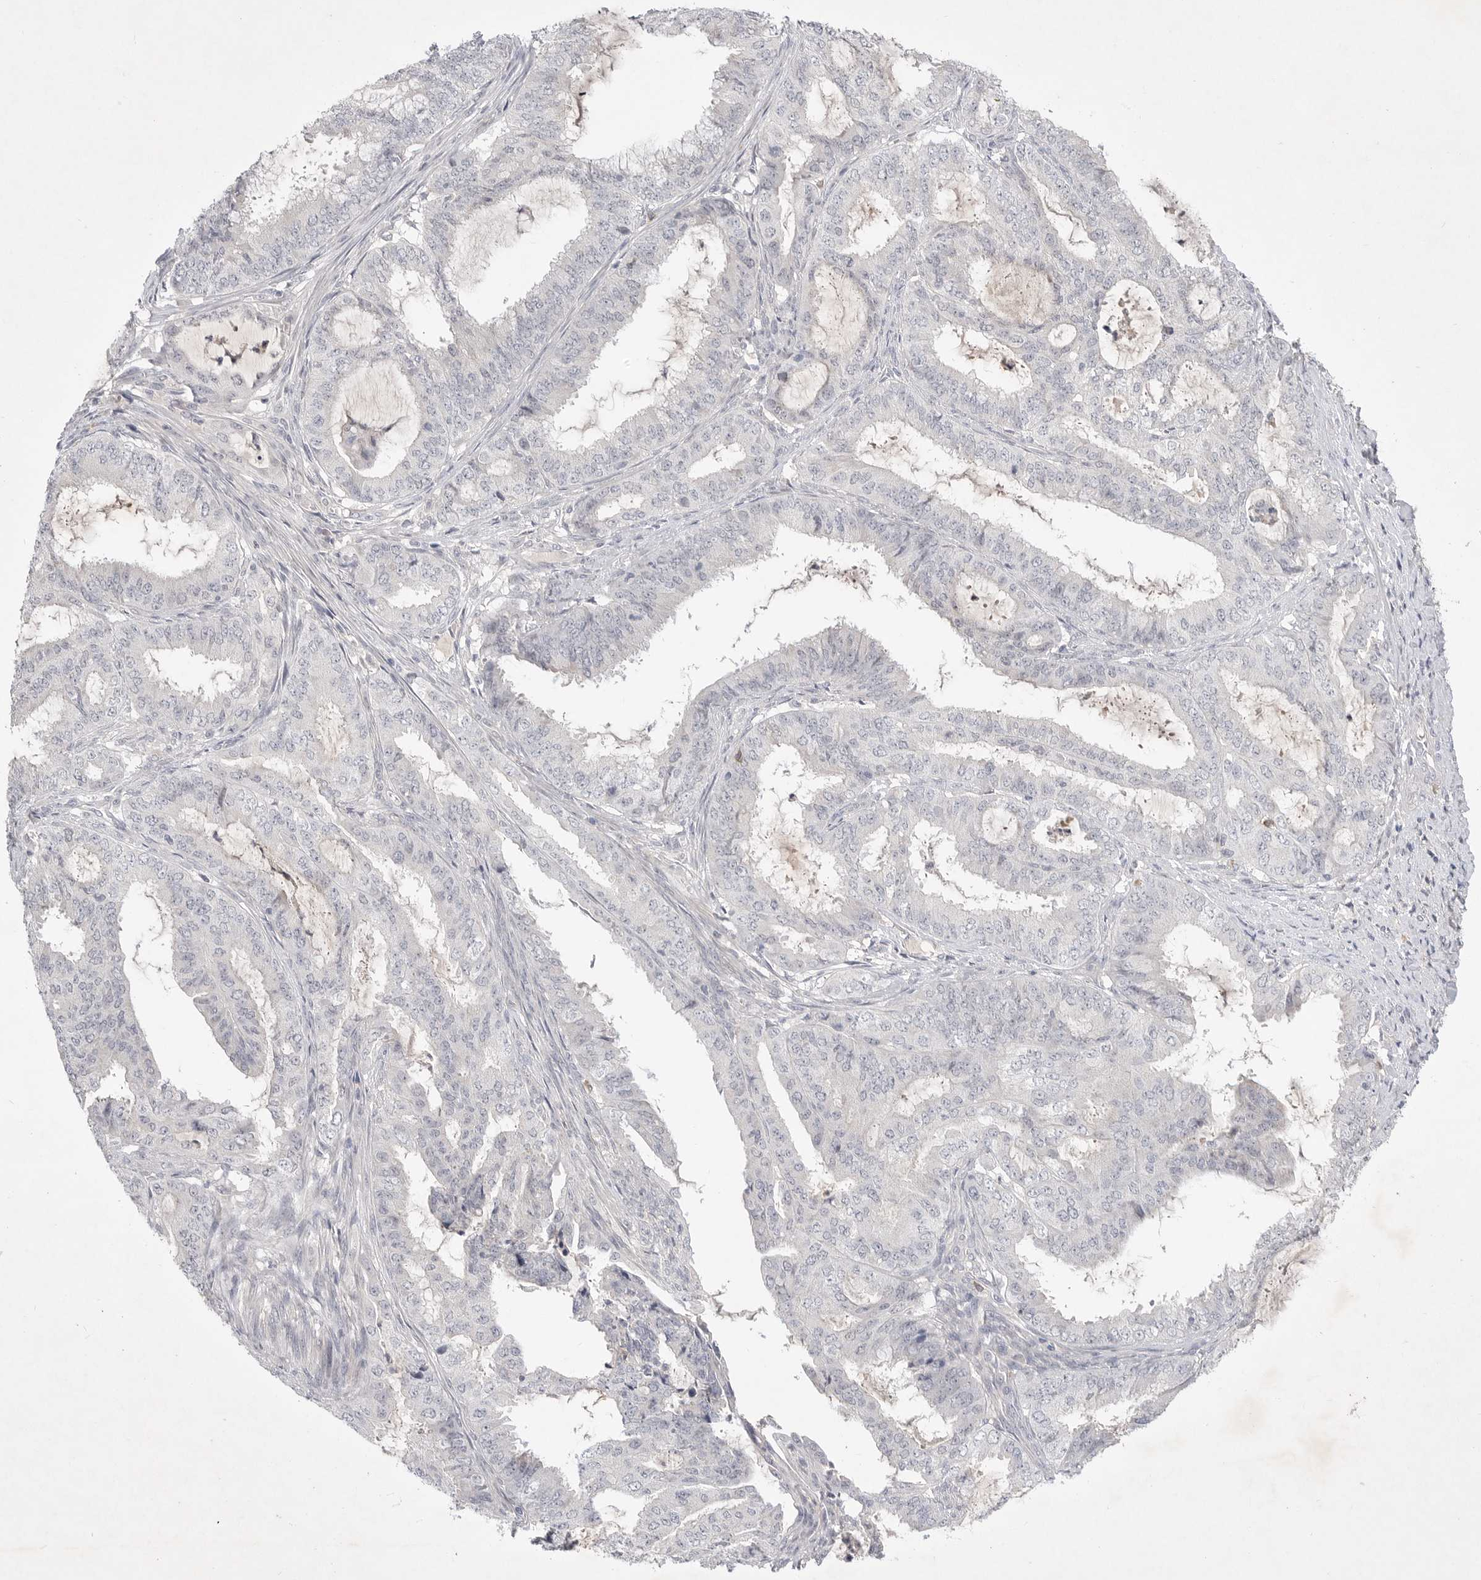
{"staining": {"intensity": "negative", "quantity": "none", "location": "none"}, "tissue": "endometrial cancer", "cell_type": "Tumor cells", "image_type": "cancer", "snomed": [{"axis": "morphology", "description": "Adenocarcinoma, NOS"}, {"axis": "topography", "description": "Endometrium"}], "caption": "High power microscopy micrograph of an immunohistochemistry (IHC) photomicrograph of endometrial cancer (adenocarcinoma), revealing no significant staining in tumor cells.", "gene": "ITGAD", "patient": {"sex": "female", "age": 51}}